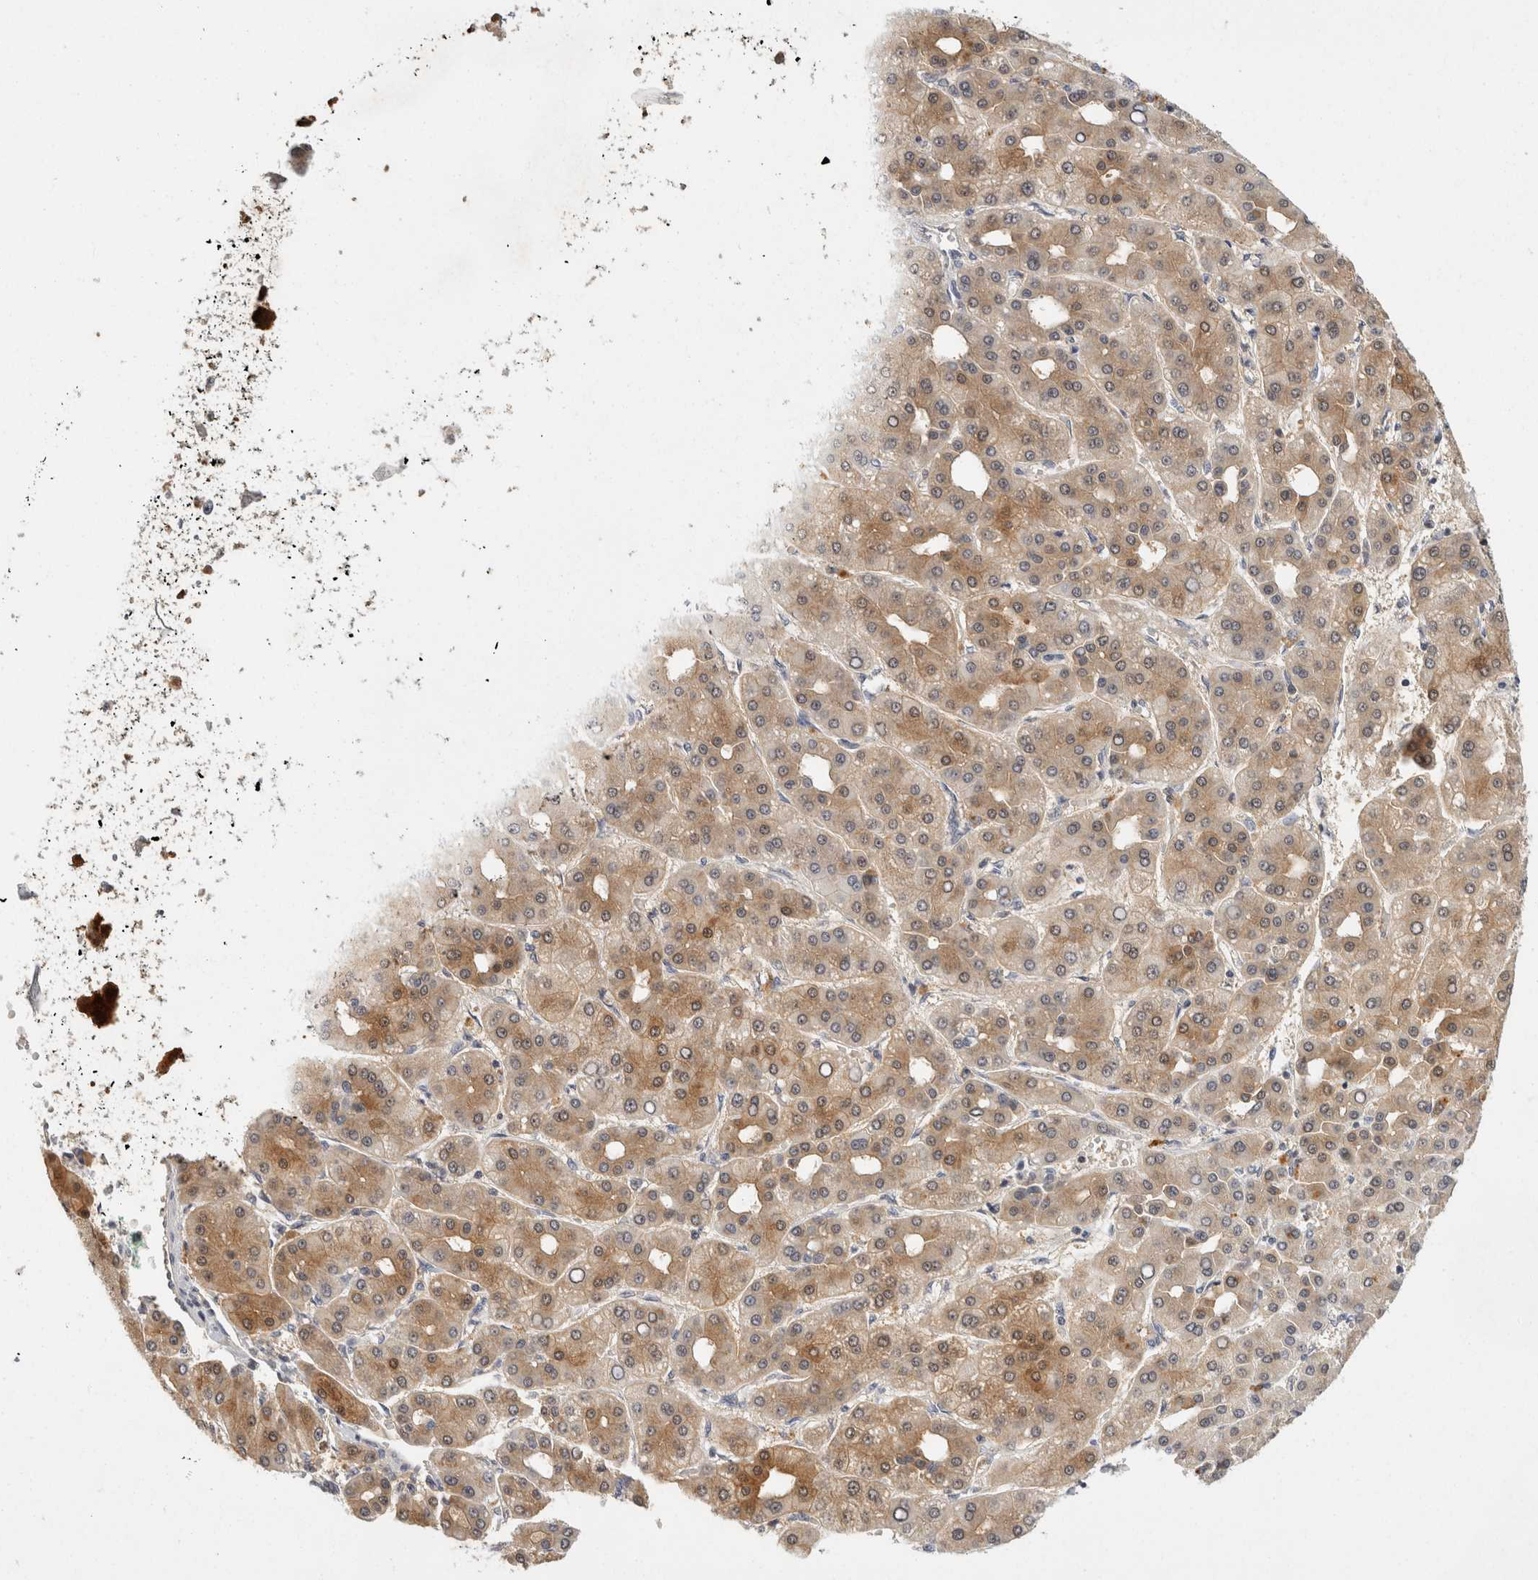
{"staining": {"intensity": "moderate", "quantity": ">75%", "location": "cytoplasmic/membranous,nuclear"}, "tissue": "liver cancer", "cell_type": "Tumor cells", "image_type": "cancer", "snomed": [{"axis": "morphology", "description": "Carcinoma, Hepatocellular, NOS"}, {"axis": "topography", "description": "Liver"}], "caption": "Protein expression by immunohistochemistry (IHC) displays moderate cytoplasmic/membranous and nuclear positivity in about >75% of tumor cells in liver cancer.", "gene": "ACAT2", "patient": {"sex": "male", "age": 65}}